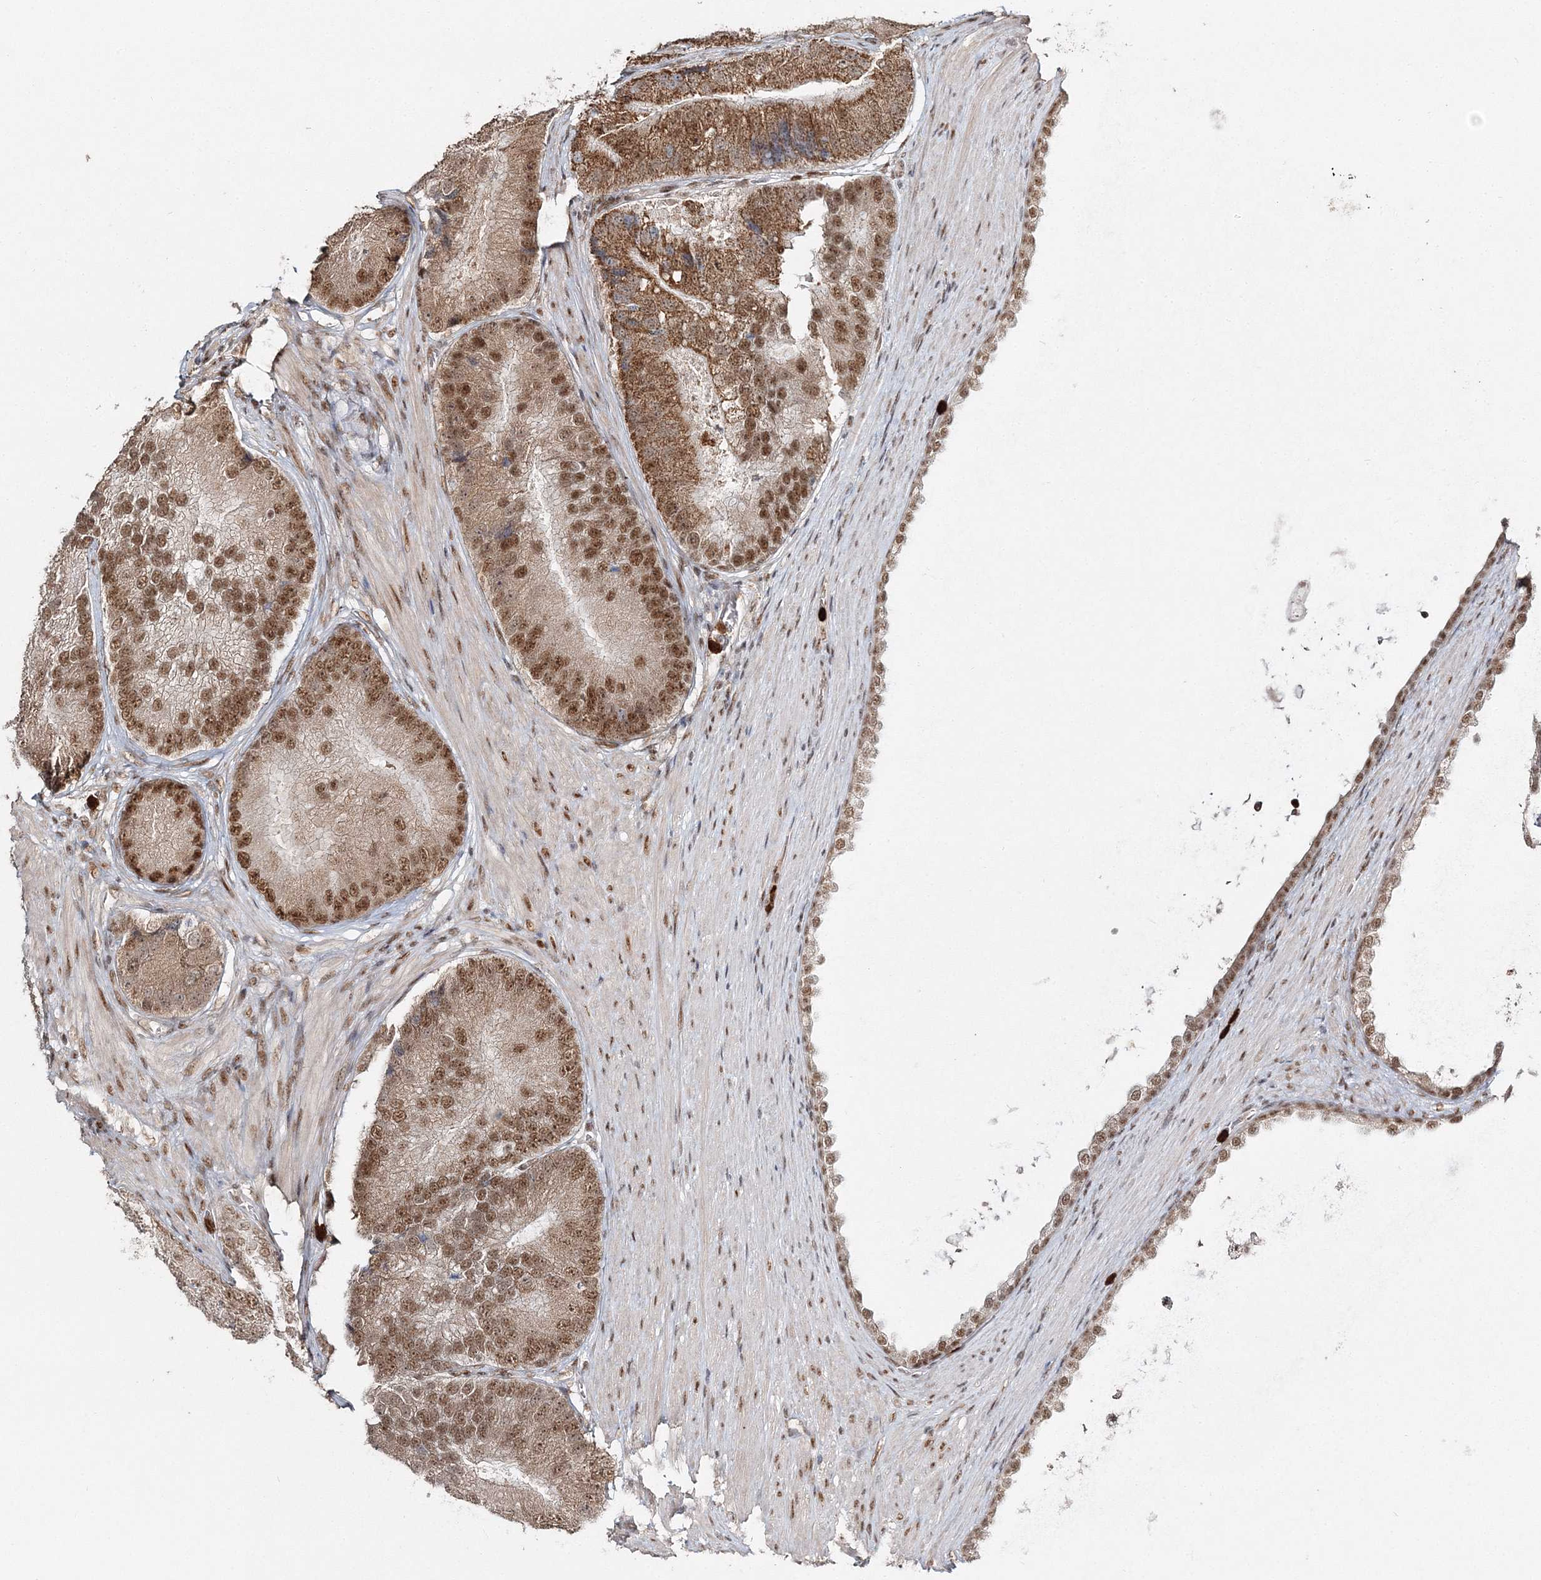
{"staining": {"intensity": "moderate", "quantity": ">75%", "location": "cytoplasmic/membranous,nuclear"}, "tissue": "prostate cancer", "cell_type": "Tumor cells", "image_type": "cancer", "snomed": [{"axis": "morphology", "description": "Adenocarcinoma, High grade"}, {"axis": "topography", "description": "Prostate"}], "caption": "Protein expression analysis of high-grade adenocarcinoma (prostate) reveals moderate cytoplasmic/membranous and nuclear staining in approximately >75% of tumor cells. (Brightfield microscopy of DAB IHC at high magnification).", "gene": "QRICH1", "patient": {"sex": "male", "age": 70}}